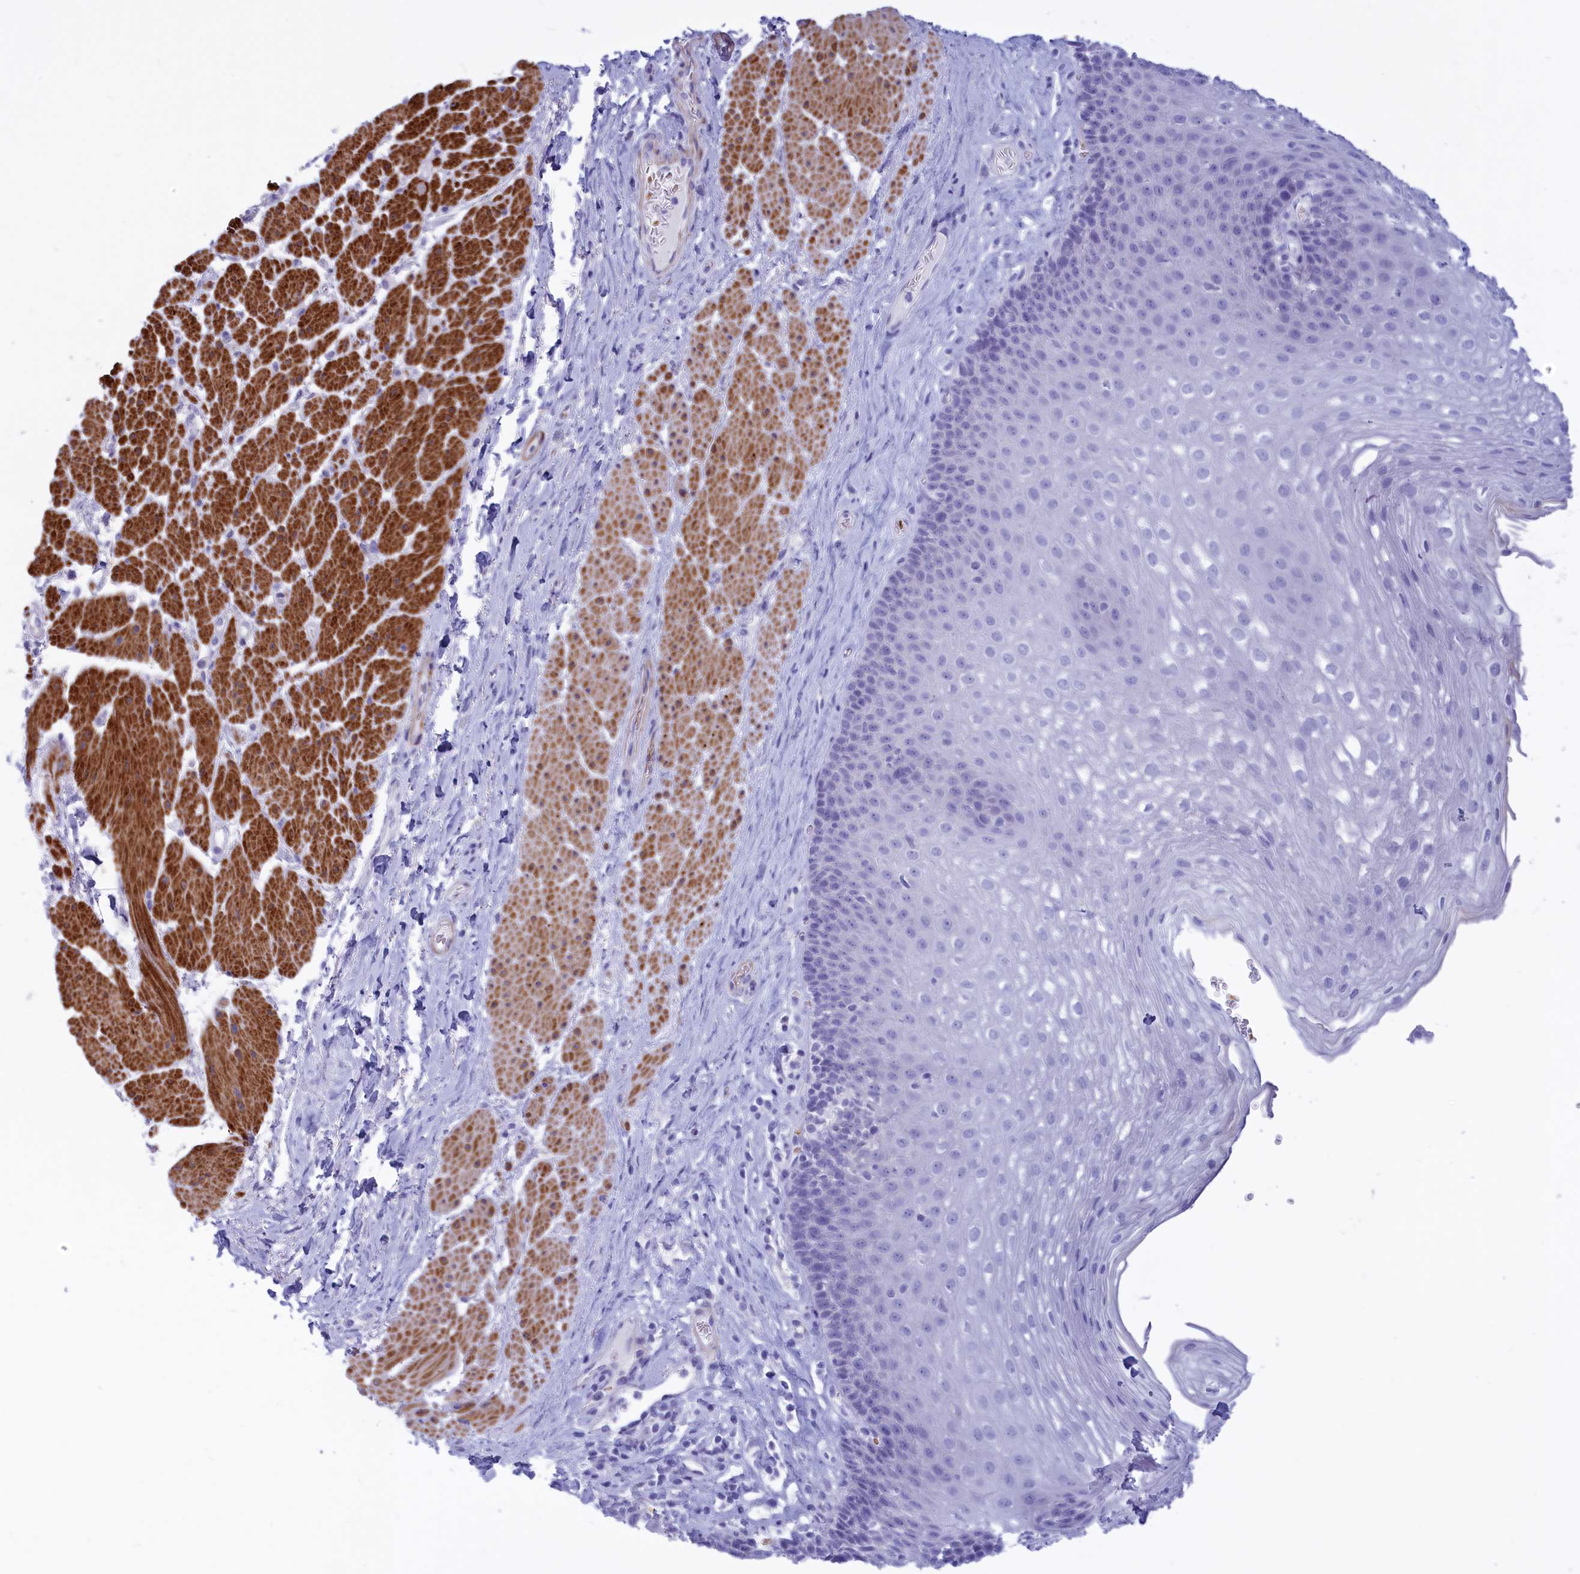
{"staining": {"intensity": "negative", "quantity": "none", "location": "none"}, "tissue": "esophagus", "cell_type": "Squamous epithelial cells", "image_type": "normal", "snomed": [{"axis": "morphology", "description": "Normal tissue, NOS"}, {"axis": "topography", "description": "Esophagus"}], "caption": "Squamous epithelial cells are negative for brown protein staining in benign esophagus. (DAB immunohistochemistry with hematoxylin counter stain).", "gene": "GAPDHS", "patient": {"sex": "female", "age": 66}}